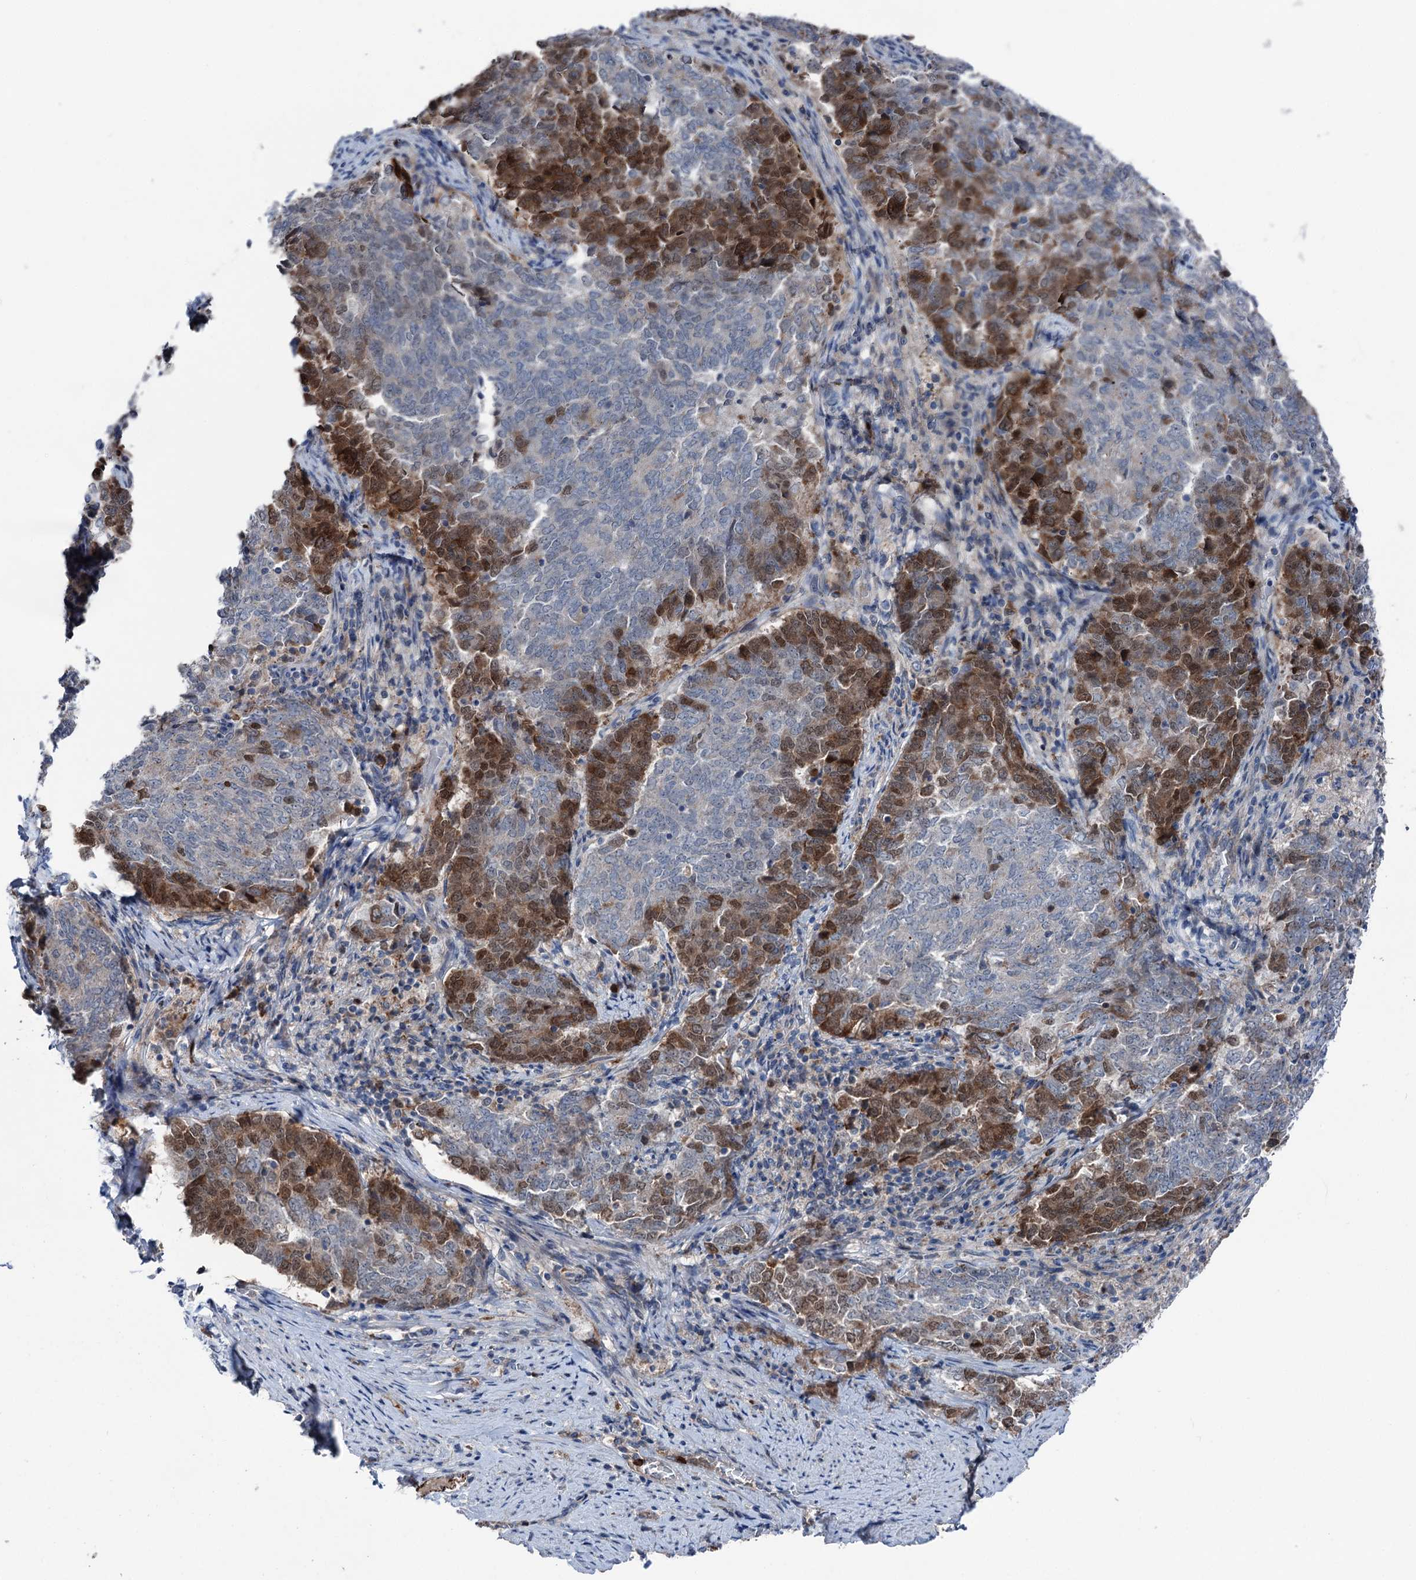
{"staining": {"intensity": "strong", "quantity": "25%-75%", "location": "cytoplasmic/membranous,nuclear"}, "tissue": "endometrial cancer", "cell_type": "Tumor cells", "image_type": "cancer", "snomed": [{"axis": "morphology", "description": "Adenocarcinoma, NOS"}, {"axis": "topography", "description": "Endometrium"}], "caption": "Immunohistochemical staining of human adenocarcinoma (endometrial) demonstrates strong cytoplasmic/membranous and nuclear protein positivity in about 25%-75% of tumor cells. Nuclei are stained in blue.", "gene": "NCAPD2", "patient": {"sex": "female", "age": 80}}